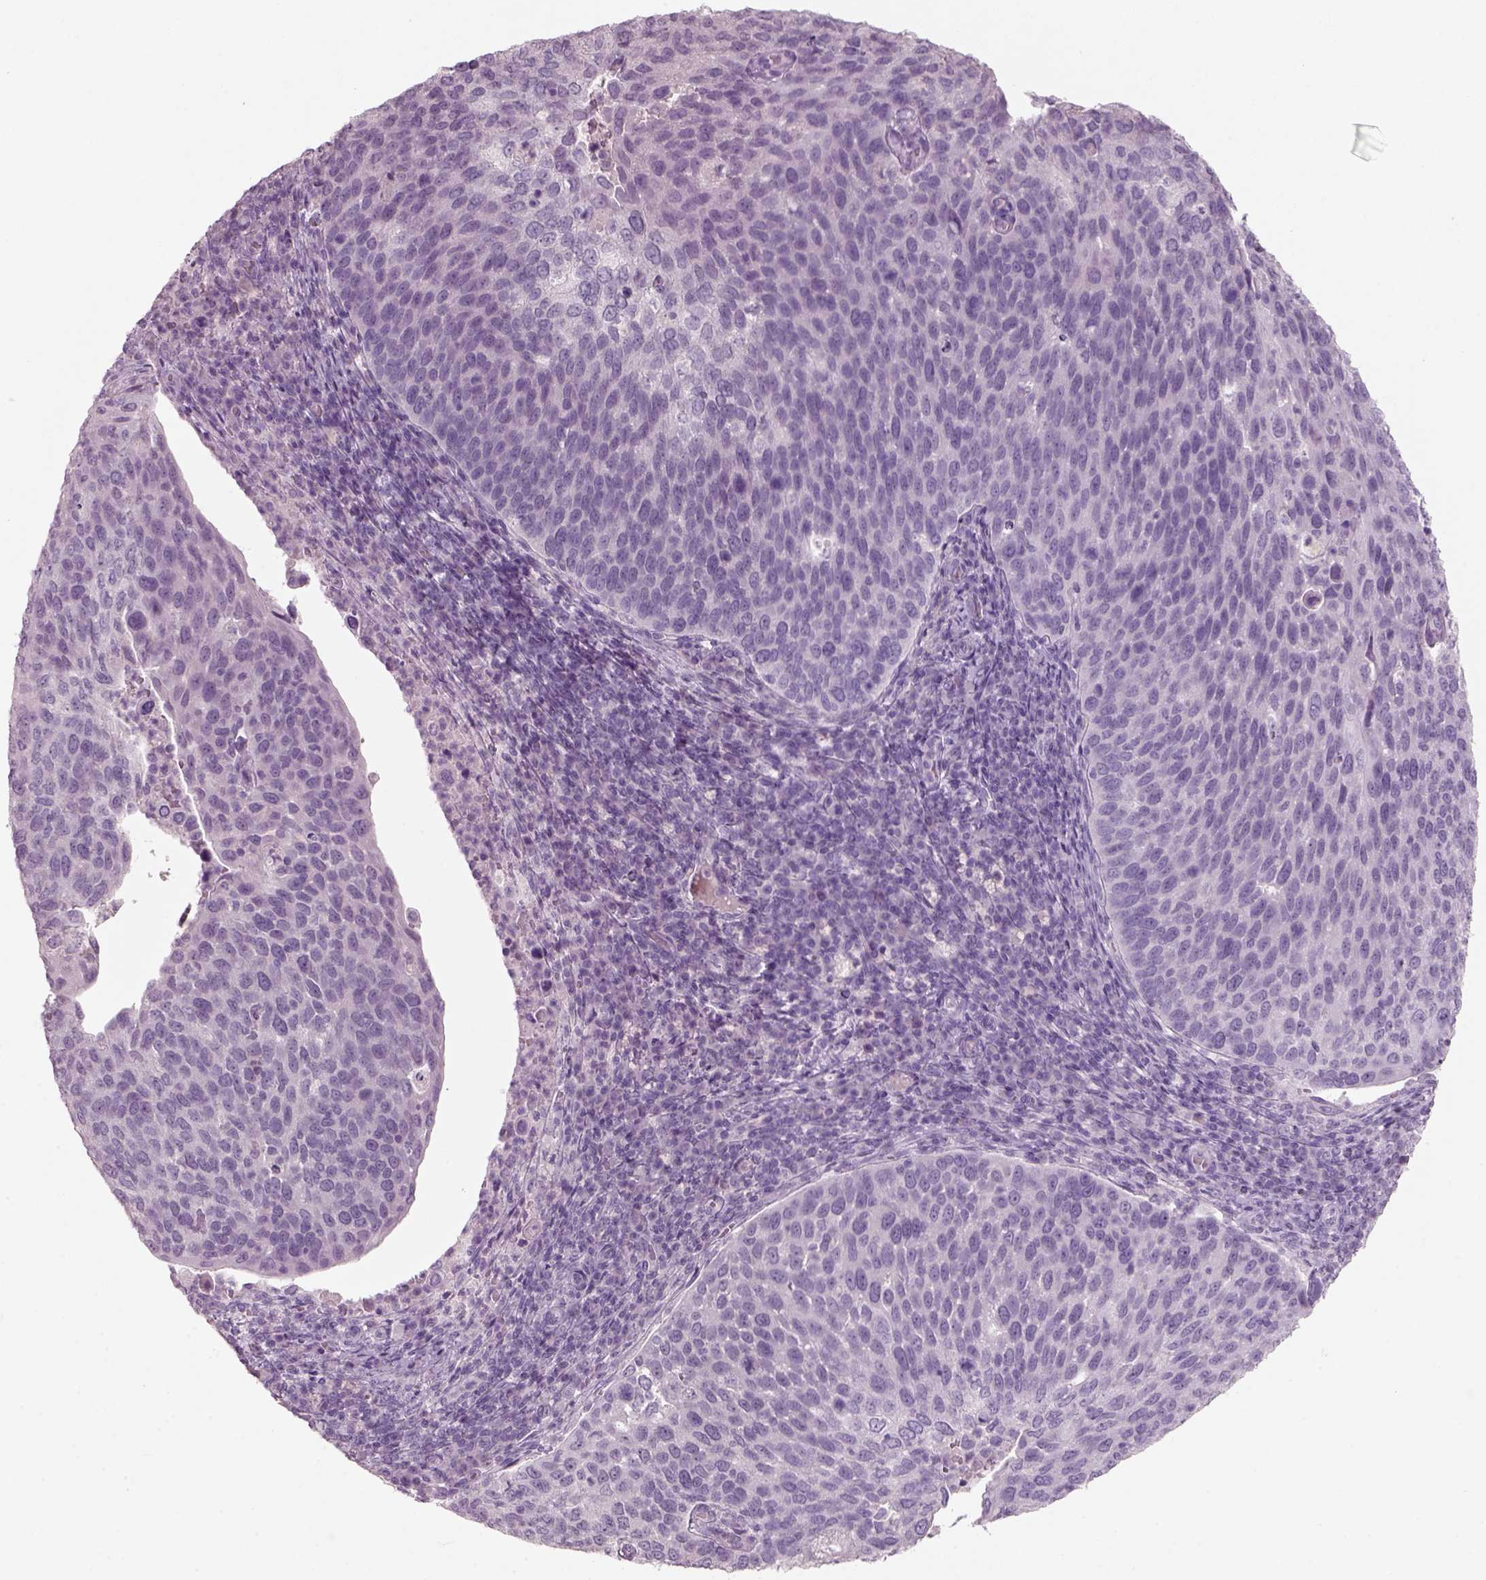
{"staining": {"intensity": "negative", "quantity": "none", "location": "none"}, "tissue": "cervical cancer", "cell_type": "Tumor cells", "image_type": "cancer", "snomed": [{"axis": "morphology", "description": "Squamous cell carcinoma, NOS"}, {"axis": "topography", "description": "Cervix"}], "caption": "An IHC image of cervical cancer (squamous cell carcinoma) is shown. There is no staining in tumor cells of cervical cancer (squamous cell carcinoma).", "gene": "SLC6A2", "patient": {"sex": "female", "age": 54}}